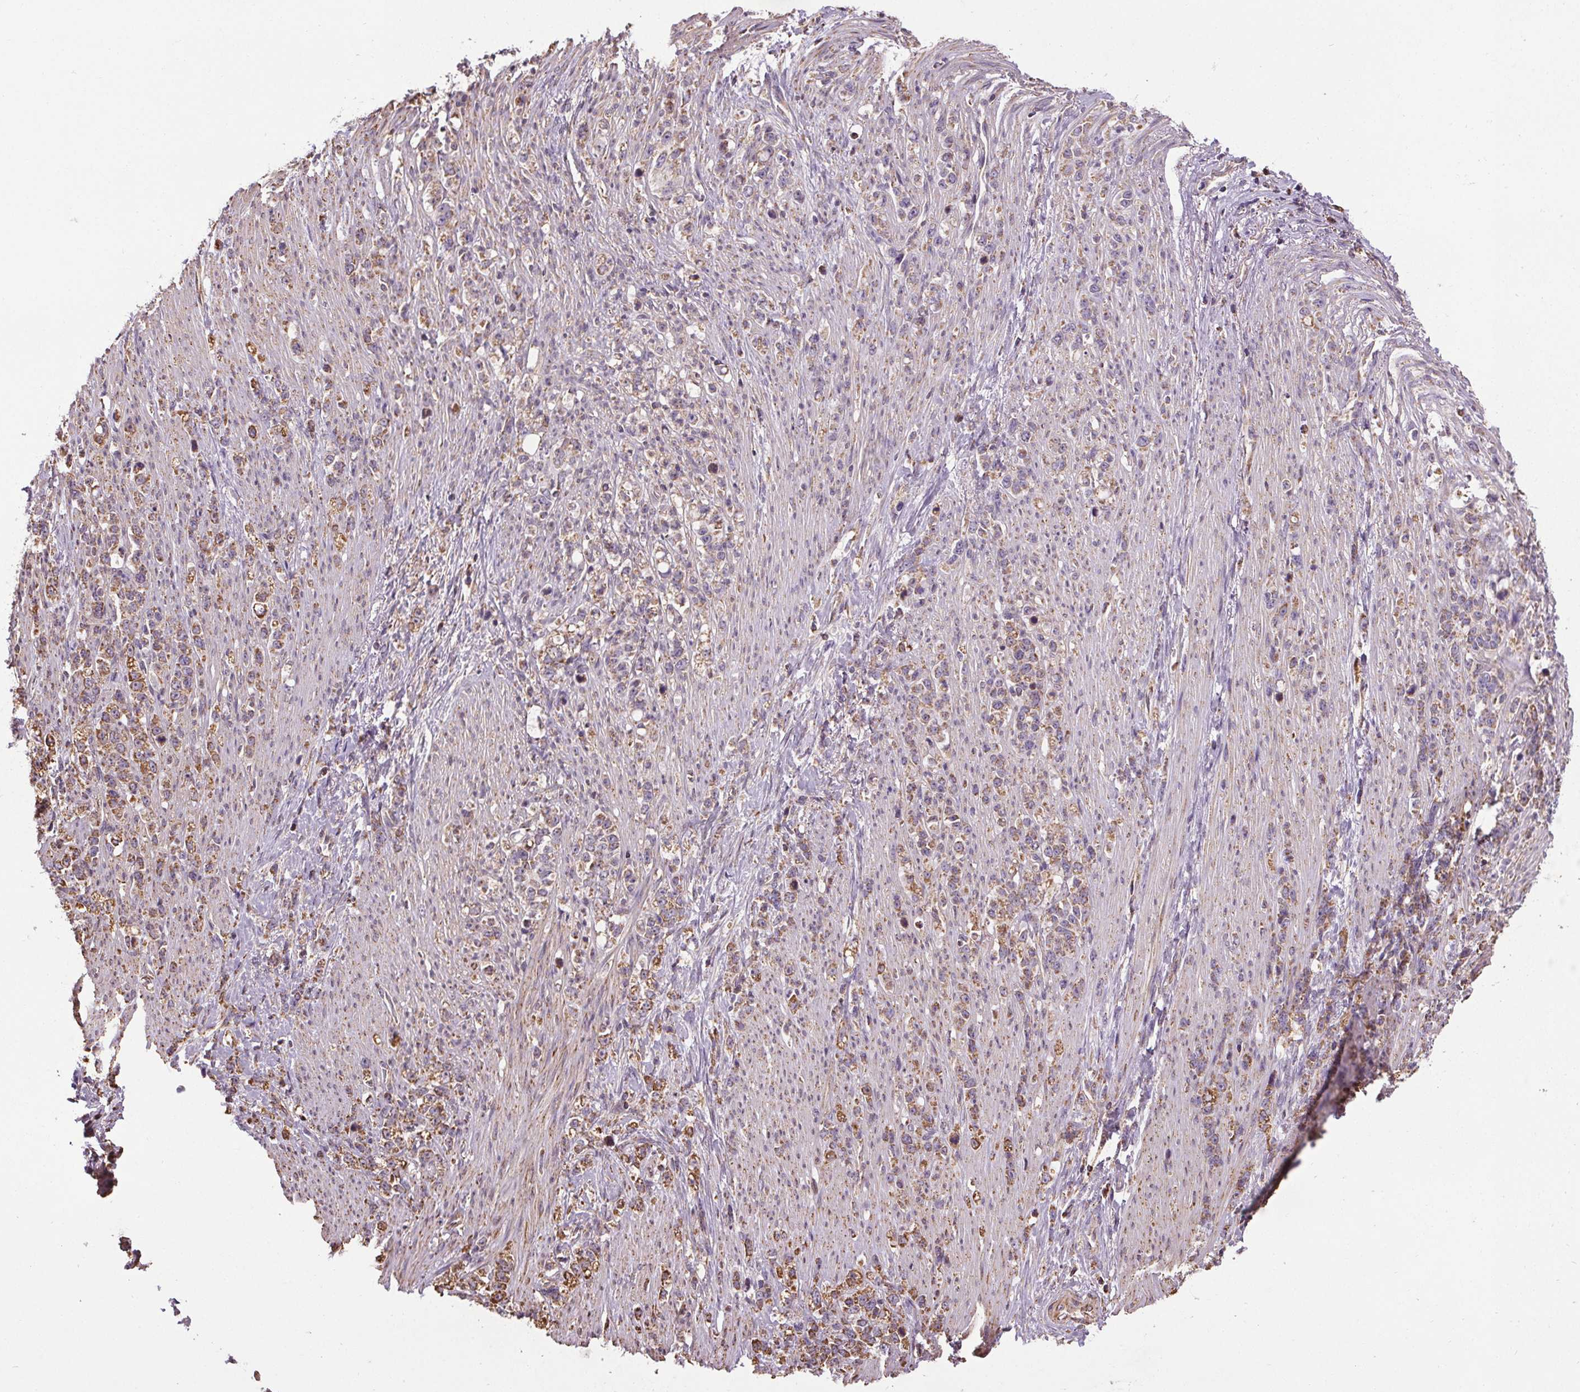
{"staining": {"intensity": "moderate", "quantity": "25%-75%", "location": "cytoplasmic/membranous"}, "tissue": "stomach cancer", "cell_type": "Tumor cells", "image_type": "cancer", "snomed": [{"axis": "morphology", "description": "Adenocarcinoma, NOS"}, {"axis": "topography", "description": "Stomach, lower"}], "caption": "A brown stain shows moderate cytoplasmic/membranous staining of a protein in stomach adenocarcinoma tumor cells.", "gene": "ZNF548", "patient": {"sex": "male", "age": 88}}